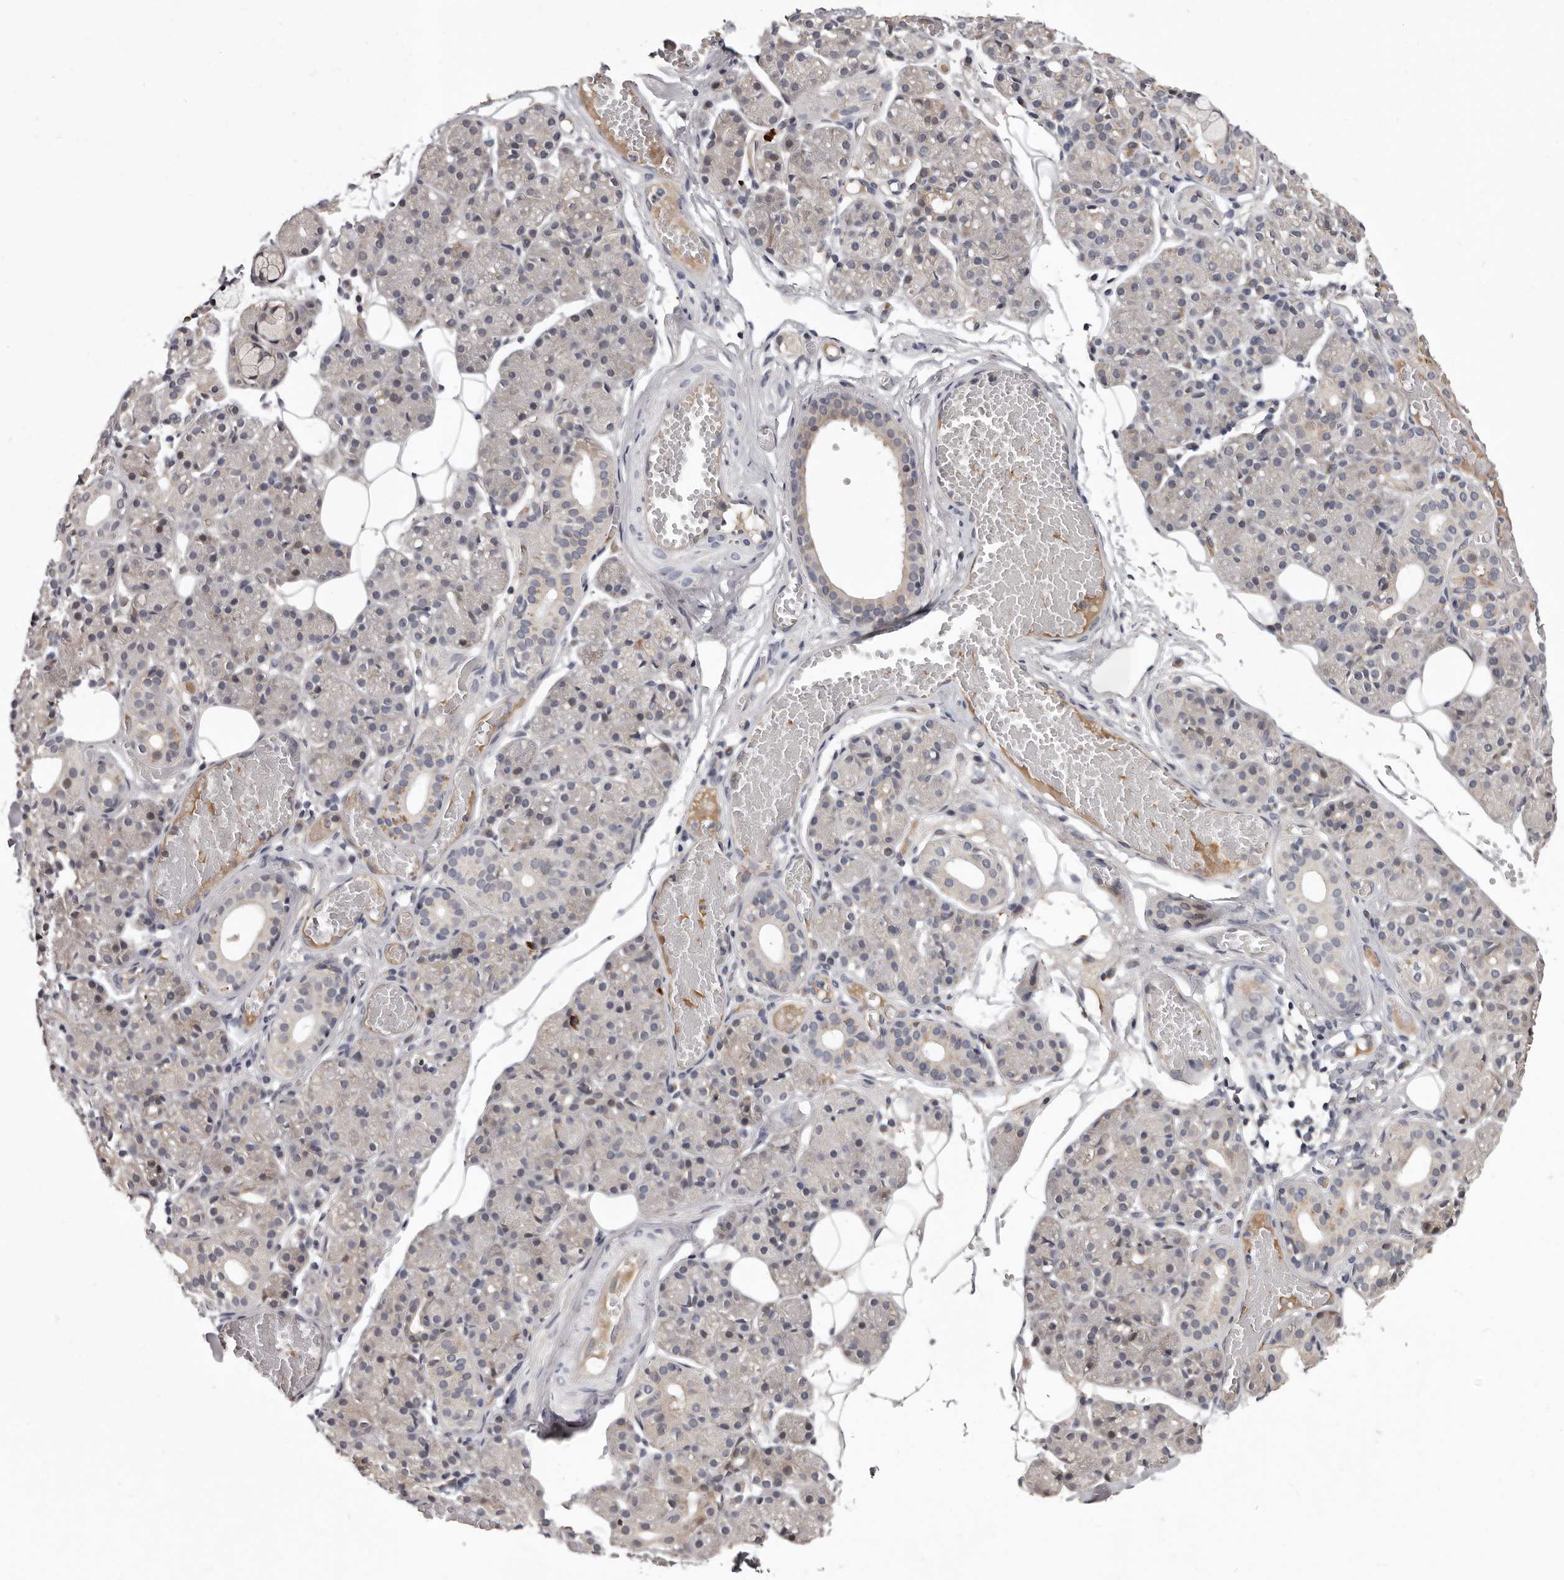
{"staining": {"intensity": "weak", "quantity": "<25%", "location": "cytoplasmic/membranous"}, "tissue": "salivary gland", "cell_type": "Glandular cells", "image_type": "normal", "snomed": [{"axis": "morphology", "description": "Normal tissue, NOS"}, {"axis": "topography", "description": "Salivary gland"}], "caption": "Glandular cells are negative for brown protein staining in unremarkable salivary gland. (Brightfield microscopy of DAB (3,3'-diaminobenzidine) immunohistochemistry (IHC) at high magnification).", "gene": "MED8", "patient": {"sex": "male", "age": 63}}